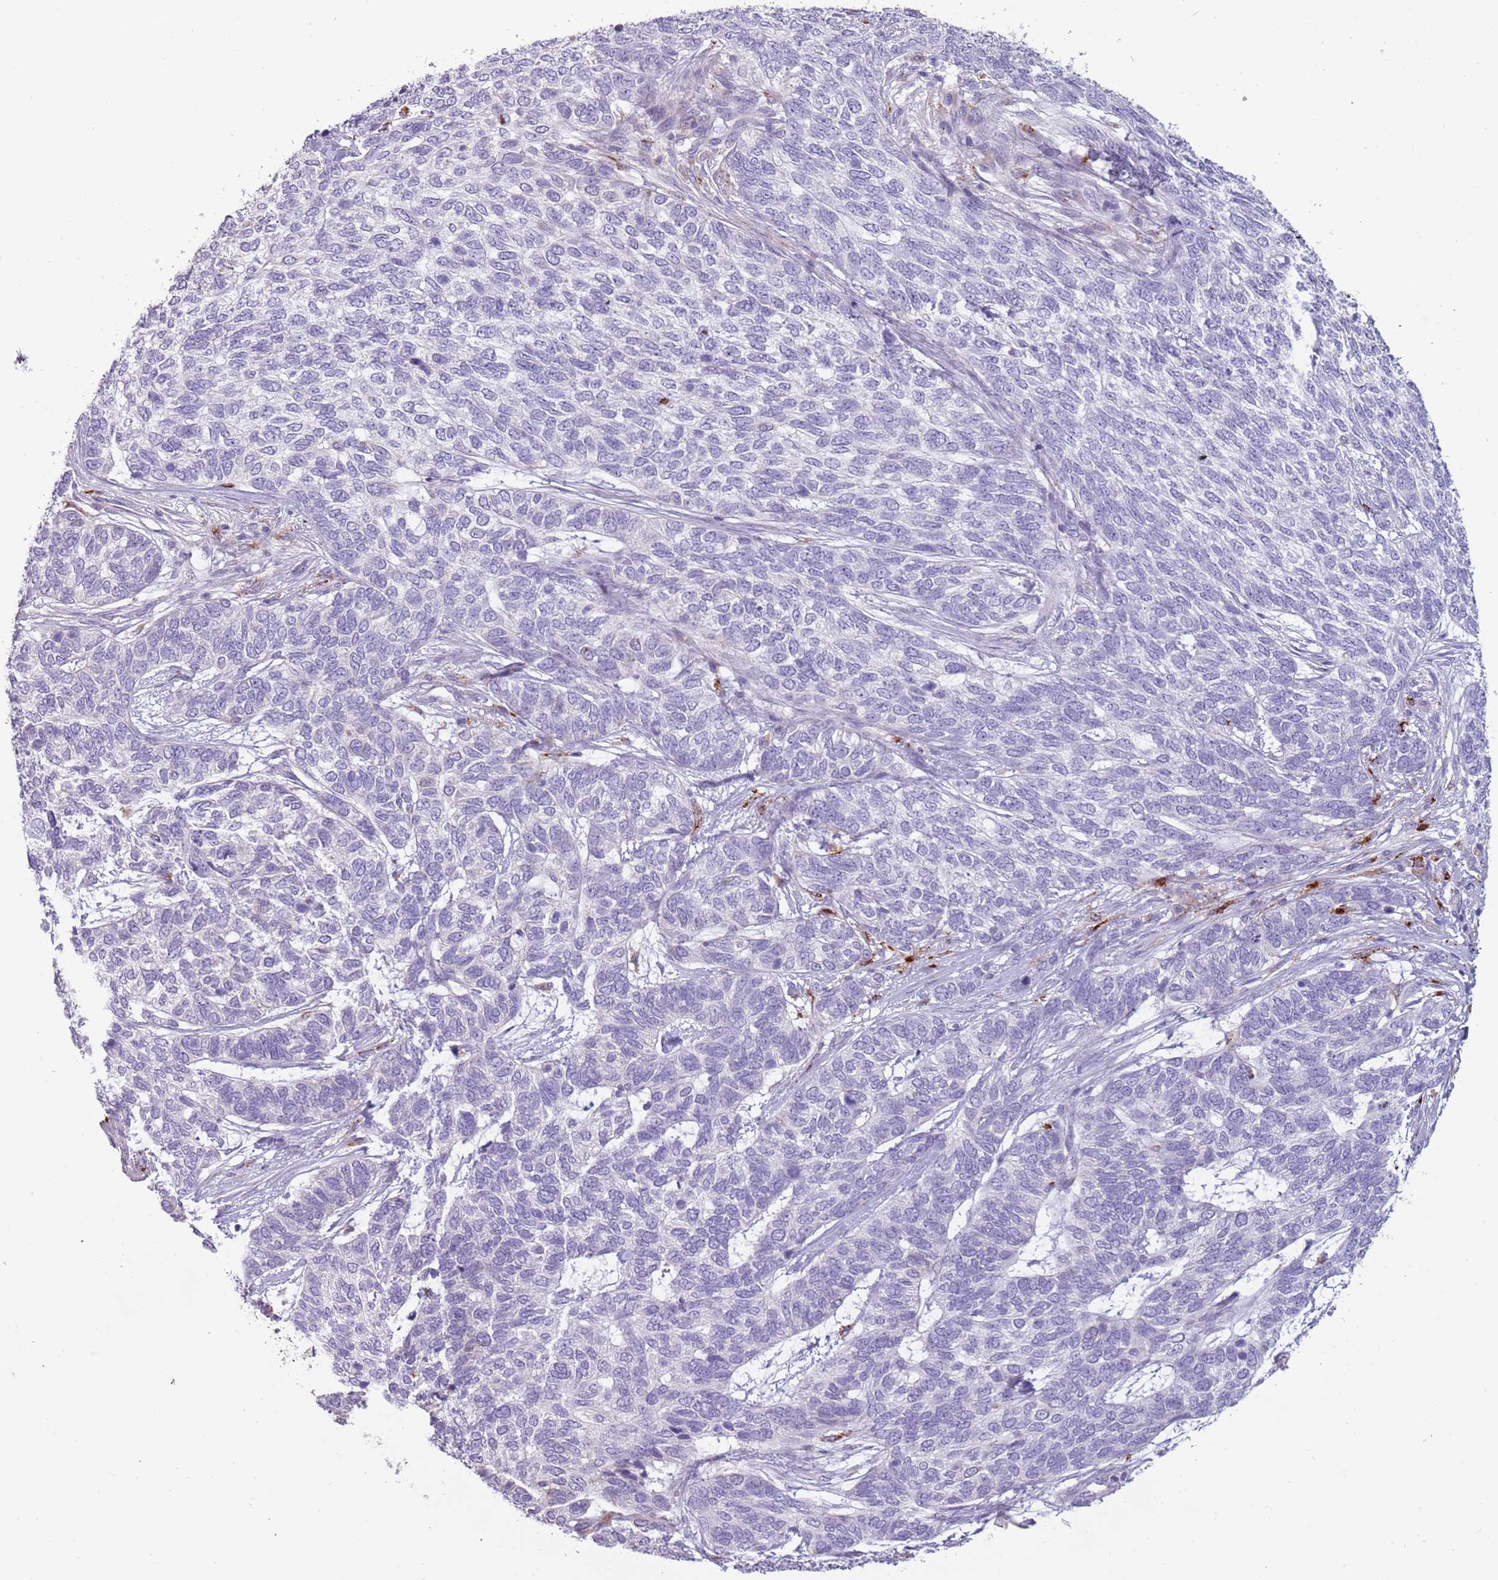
{"staining": {"intensity": "negative", "quantity": "none", "location": "none"}, "tissue": "skin cancer", "cell_type": "Tumor cells", "image_type": "cancer", "snomed": [{"axis": "morphology", "description": "Basal cell carcinoma"}, {"axis": "topography", "description": "Skin"}], "caption": "A high-resolution image shows IHC staining of skin cancer, which displays no significant staining in tumor cells.", "gene": "NWD2", "patient": {"sex": "female", "age": 65}}